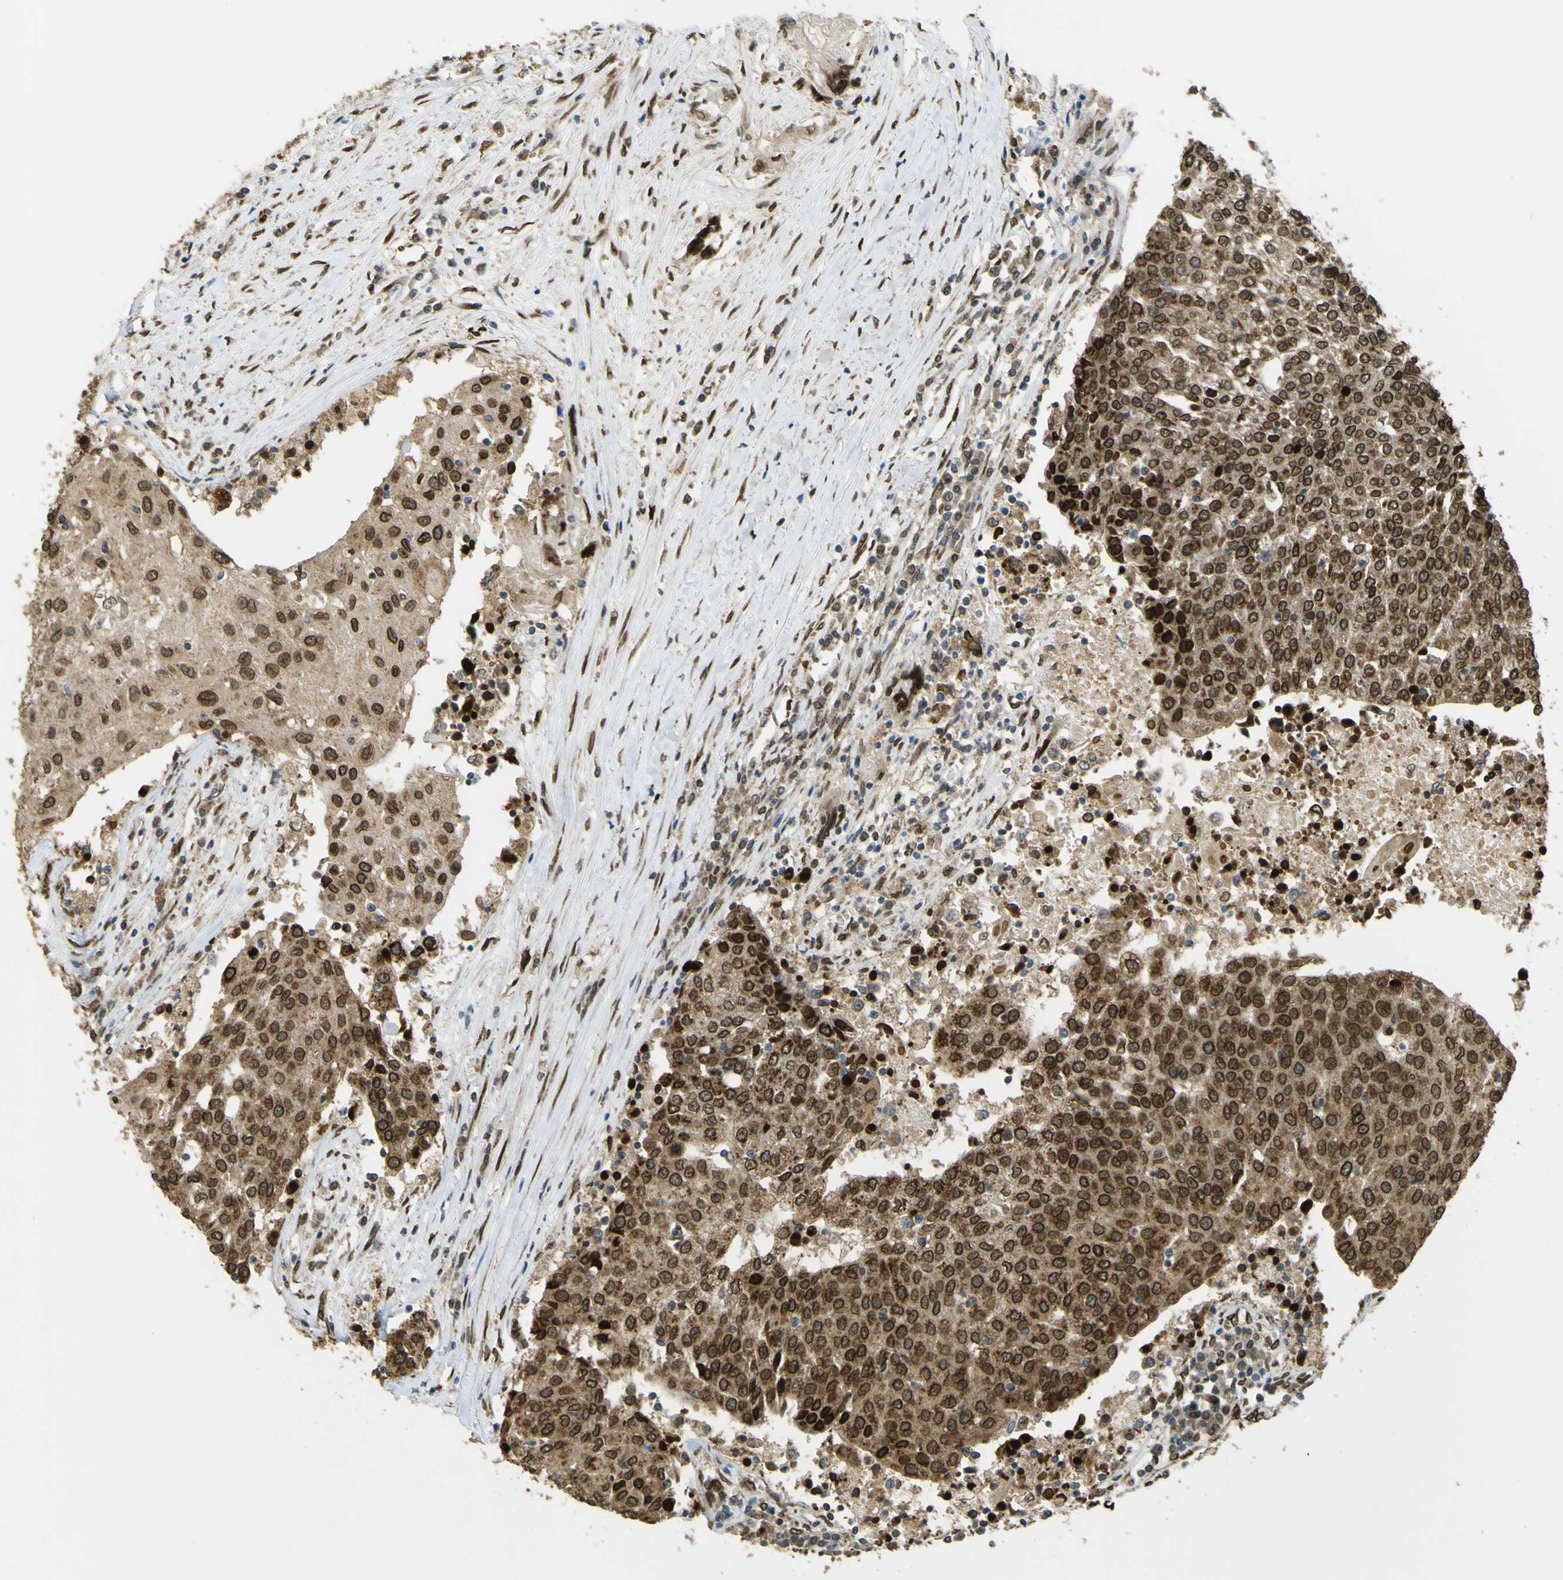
{"staining": {"intensity": "moderate", "quantity": ">75%", "location": "cytoplasmic/membranous,nuclear"}, "tissue": "urothelial cancer", "cell_type": "Tumor cells", "image_type": "cancer", "snomed": [{"axis": "morphology", "description": "Urothelial carcinoma, High grade"}, {"axis": "topography", "description": "Urinary bladder"}], "caption": "Immunohistochemistry micrograph of human urothelial cancer stained for a protein (brown), which demonstrates medium levels of moderate cytoplasmic/membranous and nuclear positivity in about >75% of tumor cells.", "gene": "GALNT1", "patient": {"sex": "female", "age": 85}}